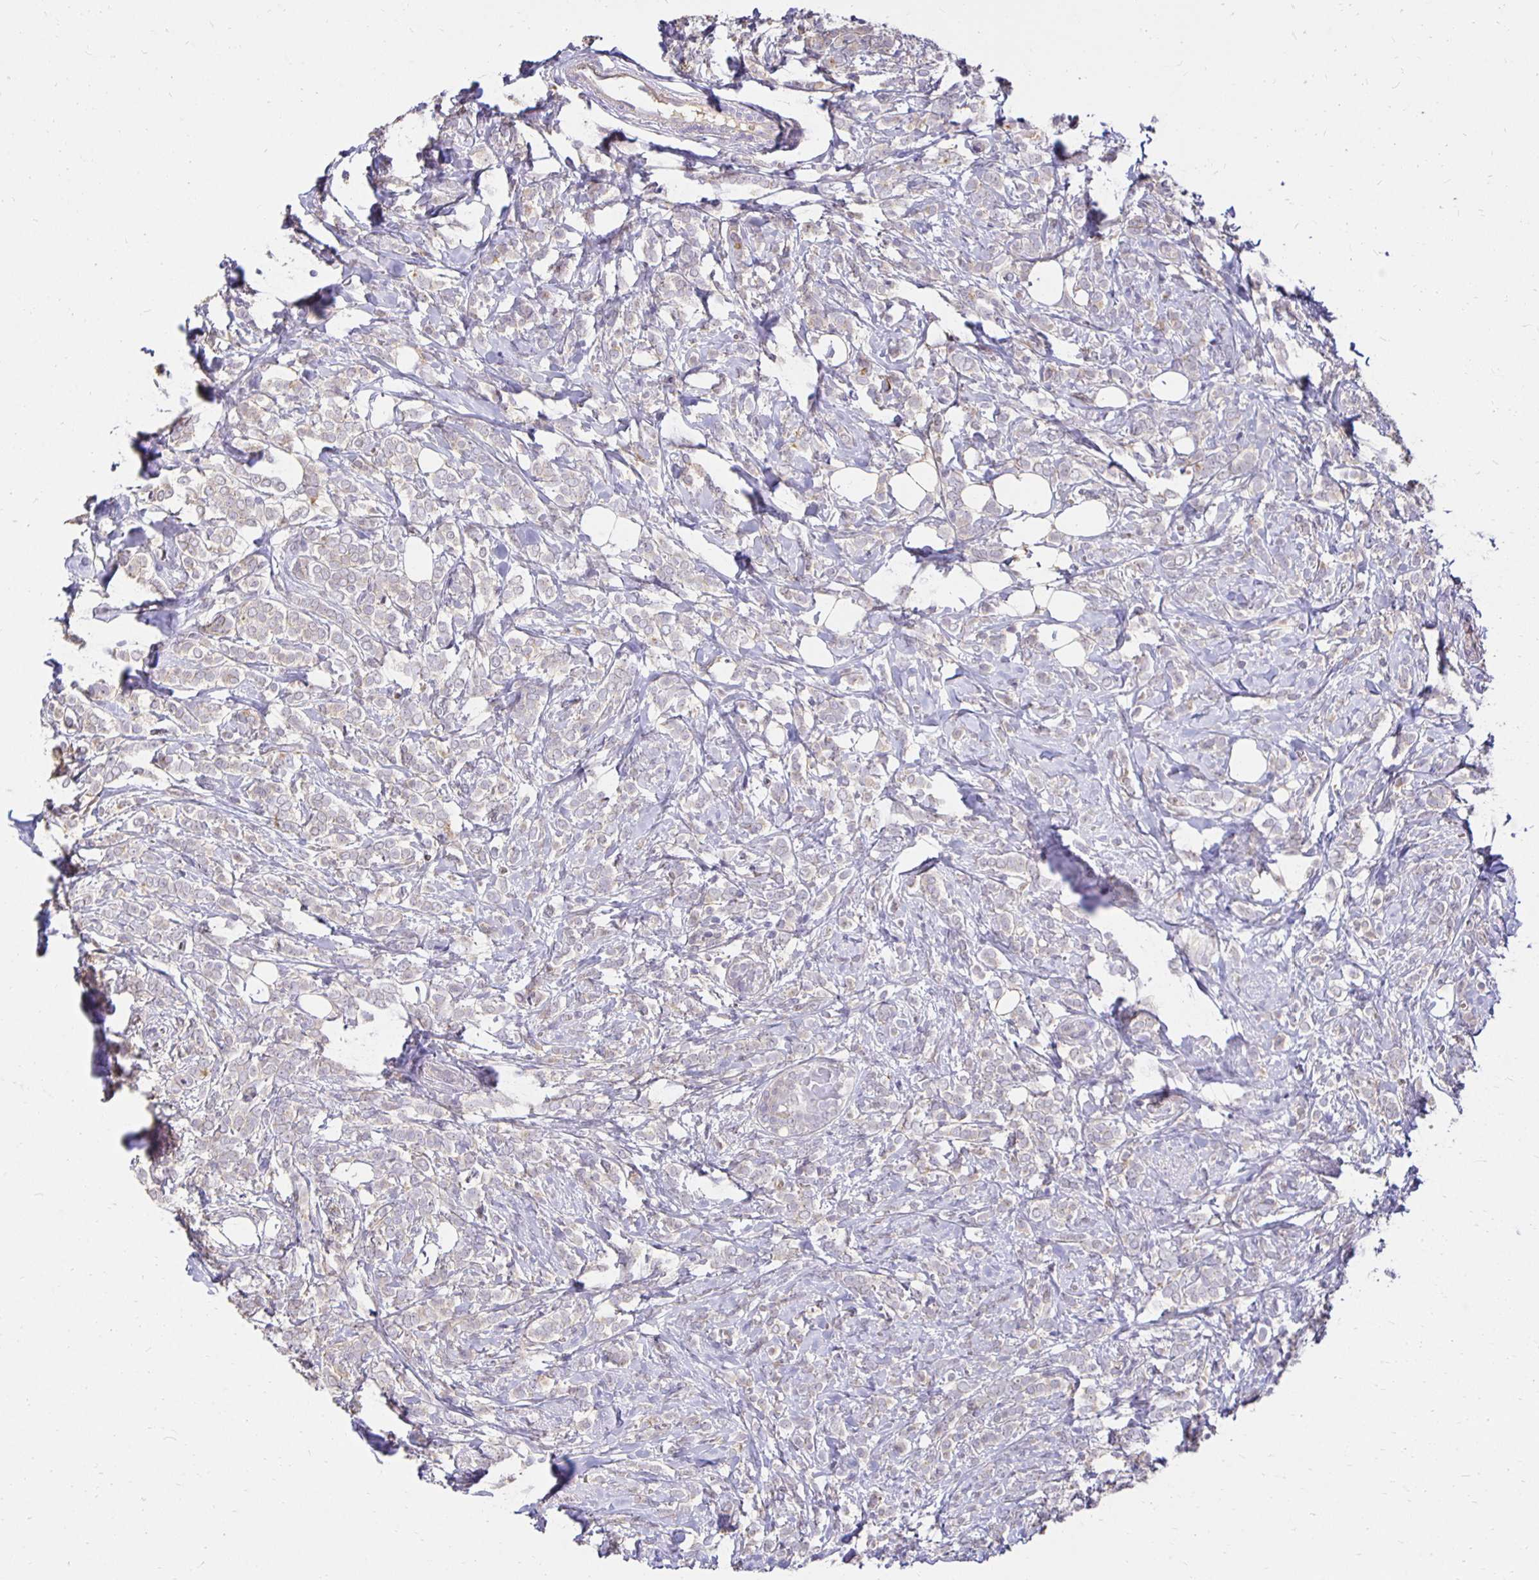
{"staining": {"intensity": "weak", "quantity": "25%-75%", "location": "cytoplasmic/membranous"}, "tissue": "breast cancer", "cell_type": "Tumor cells", "image_type": "cancer", "snomed": [{"axis": "morphology", "description": "Lobular carcinoma"}, {"axis": "topography", "description": "Breast"}], "caption": "Breast cancer (lobular carcinoma) stained with DAB IHC displays low levels of weak cytoplasmic/membranous staining in about 25%-75% of tumor cells.", "gene": "PNPLA3", "patient": {"sex": "female", "age": 49}}